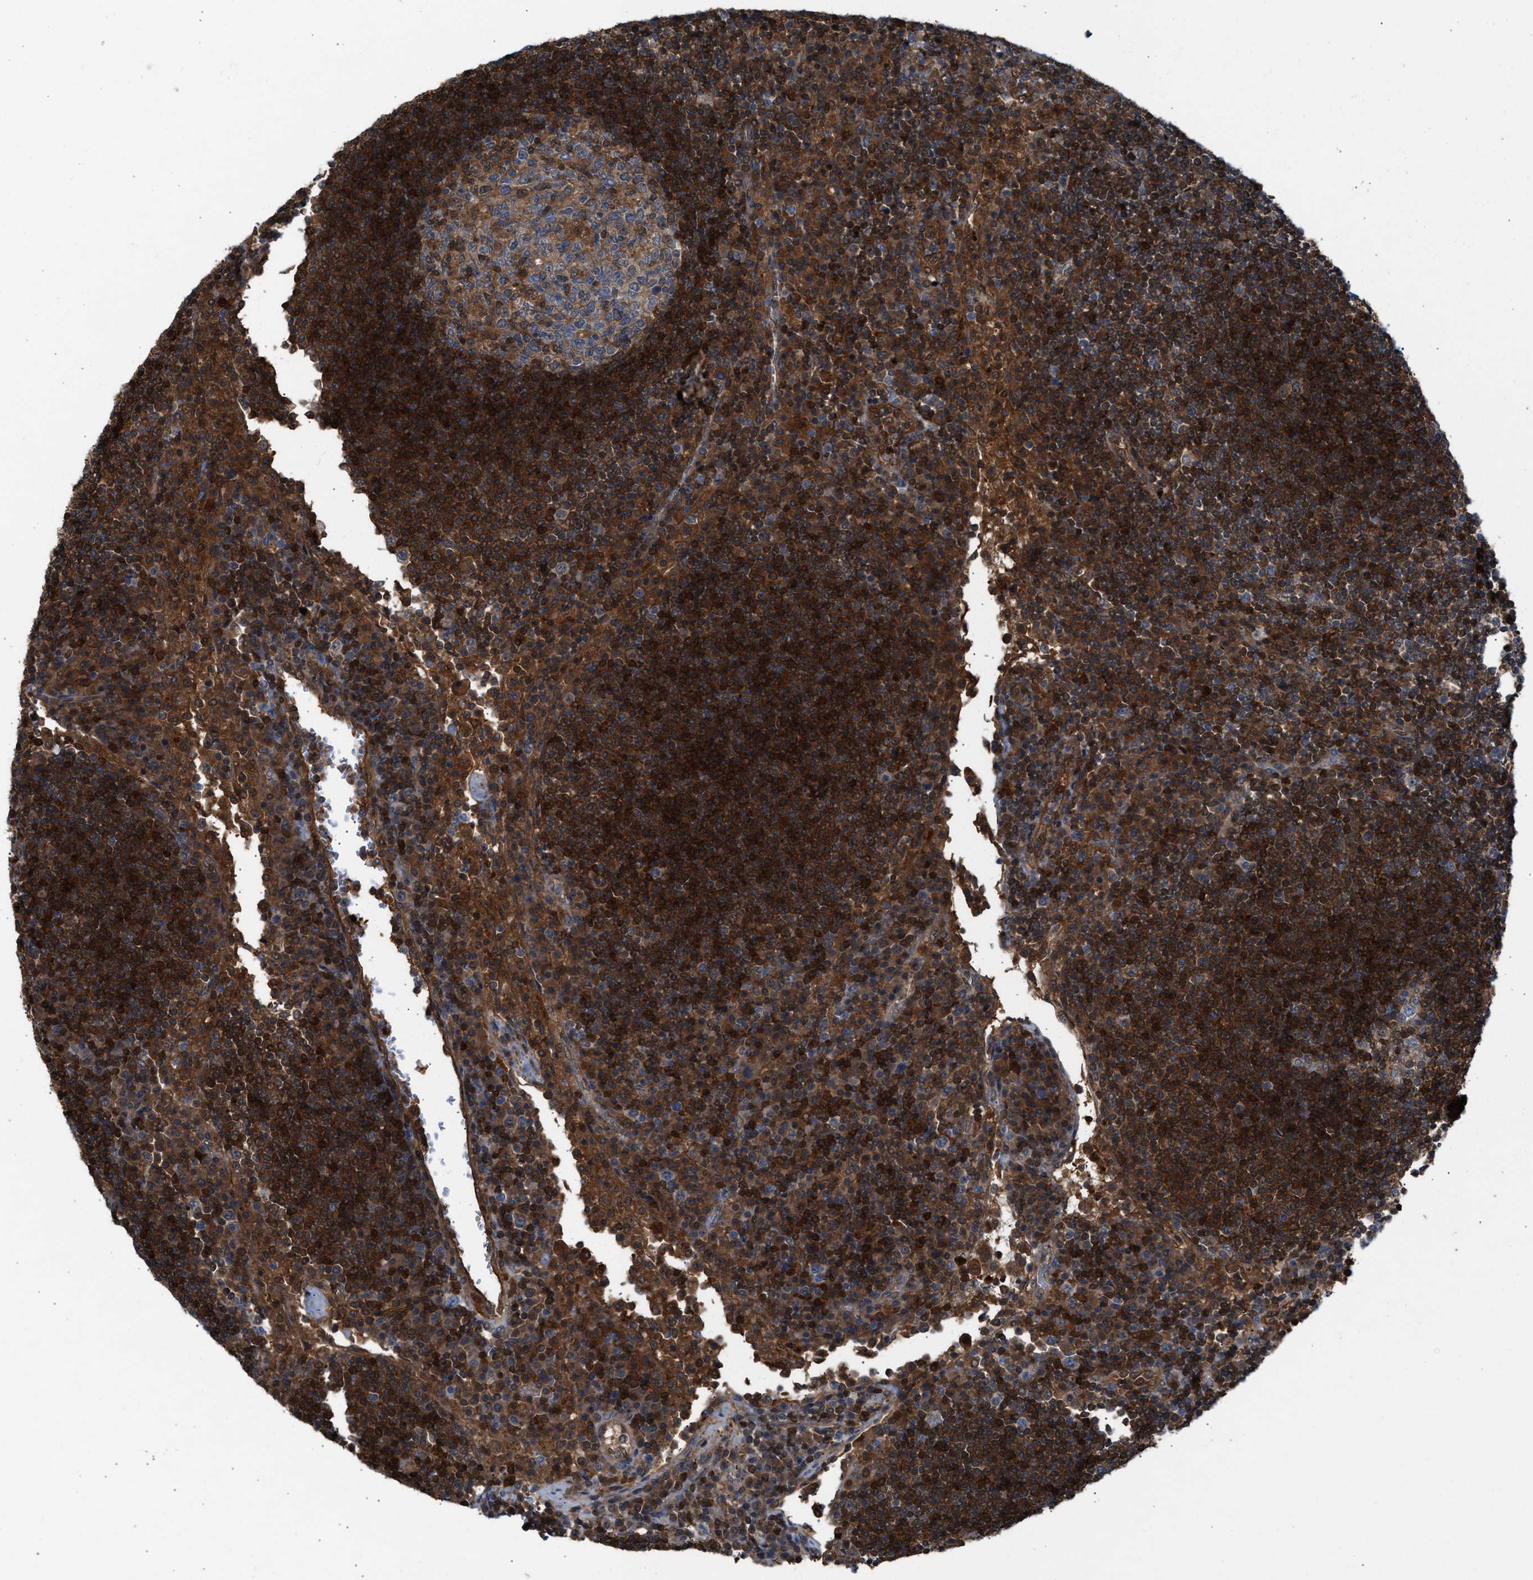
{"staining": {"intensity": "moderate", "quantity": "<25%", "location": "cytoplasmic/membranous"}, "tissue": "lymph node", "cell_type": "Germinal center cells", "image_type": "normal", "snomed": [{"axis": "morphology", "description": "Normal tissue, NOS"}, {"axis": "topography", "description": "Lymph node"}], "caption": "Immunohistochemistry (DAB (3,3'-diaminobenzidine)) staining of unremarkable lymph node reveals moderate cytoplasmic/membranous protein expression in approximately <25% of germinal center cells.", "gene": "TPK1", "patient": {"sex": "female", "age": 53}}